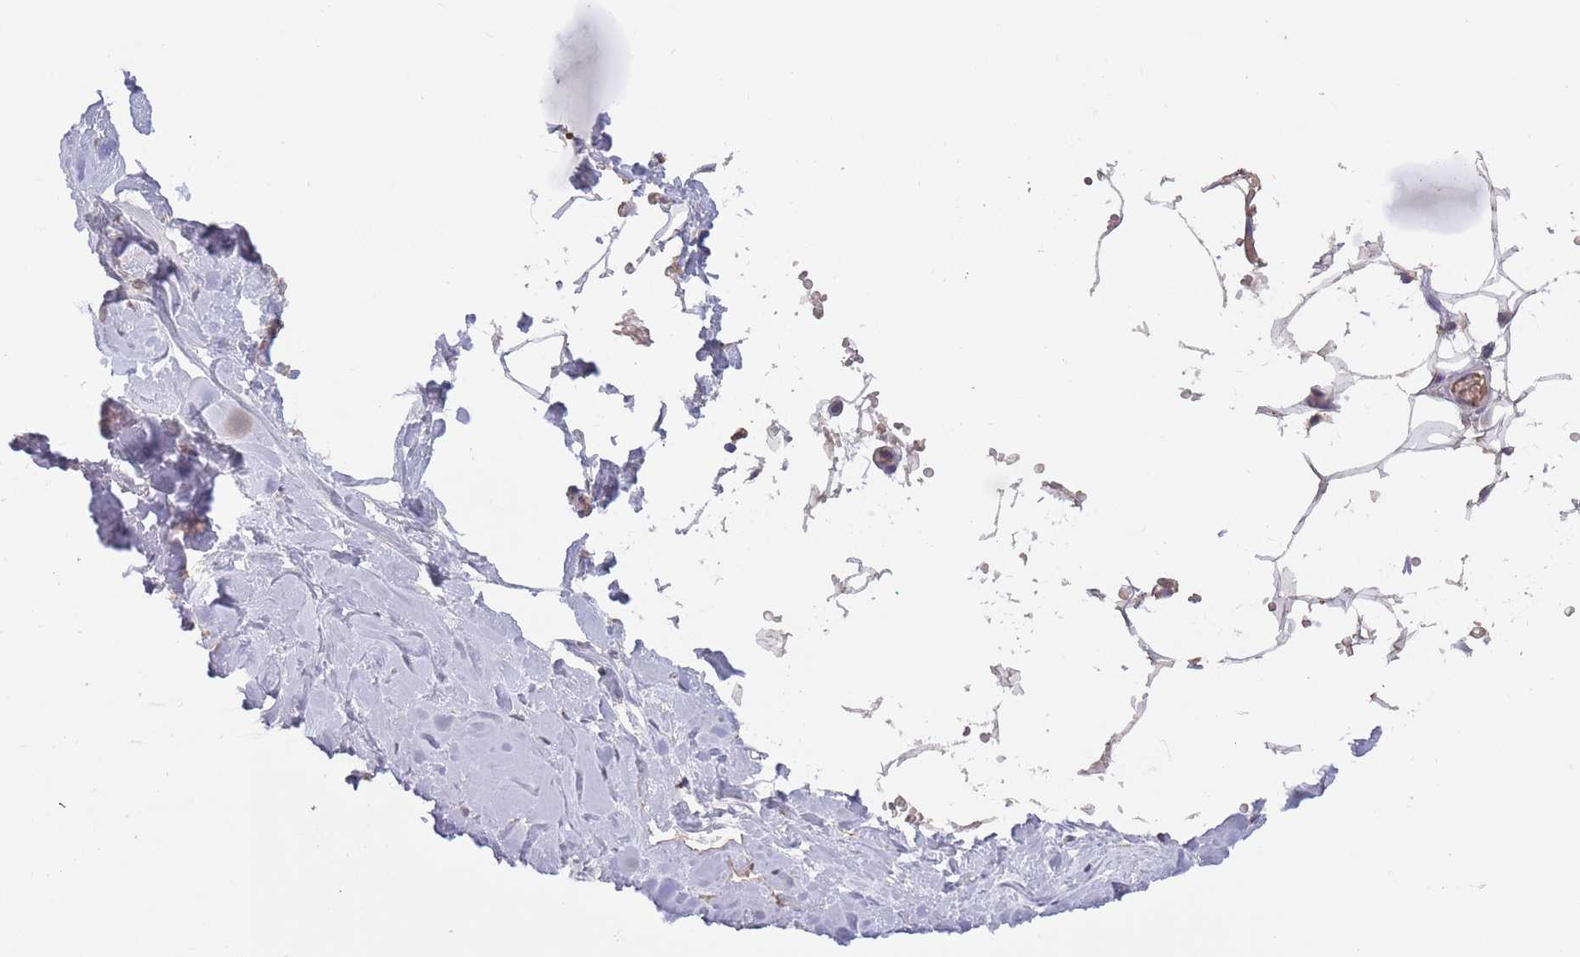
{"staining": {"intensity": "weak", "quantity": "25%-75%", "location": "cytoplasmic/membranous"}, "tissue": "breast", "cell_type": "Adipocytes", "image_type": "normal", "snomed": [{"axis": "morphology", "description": "Normal tissue, NOS"}, {"axis": "topography", "description": "Breast"}], "caption": "The micrograph exhibits immunohistochemical staining of unremarkable breast. There is weak cytoplasmic/membranous expression is present in approximately 25%-75% of adipocytes. The protein of interest is stained brown, and the nuclei are stained in blue (DAB IHC with brightfield microscopy, high magnification).", "gene": "KIAA1755", "patient": {"sex": "female", "age": 27}}